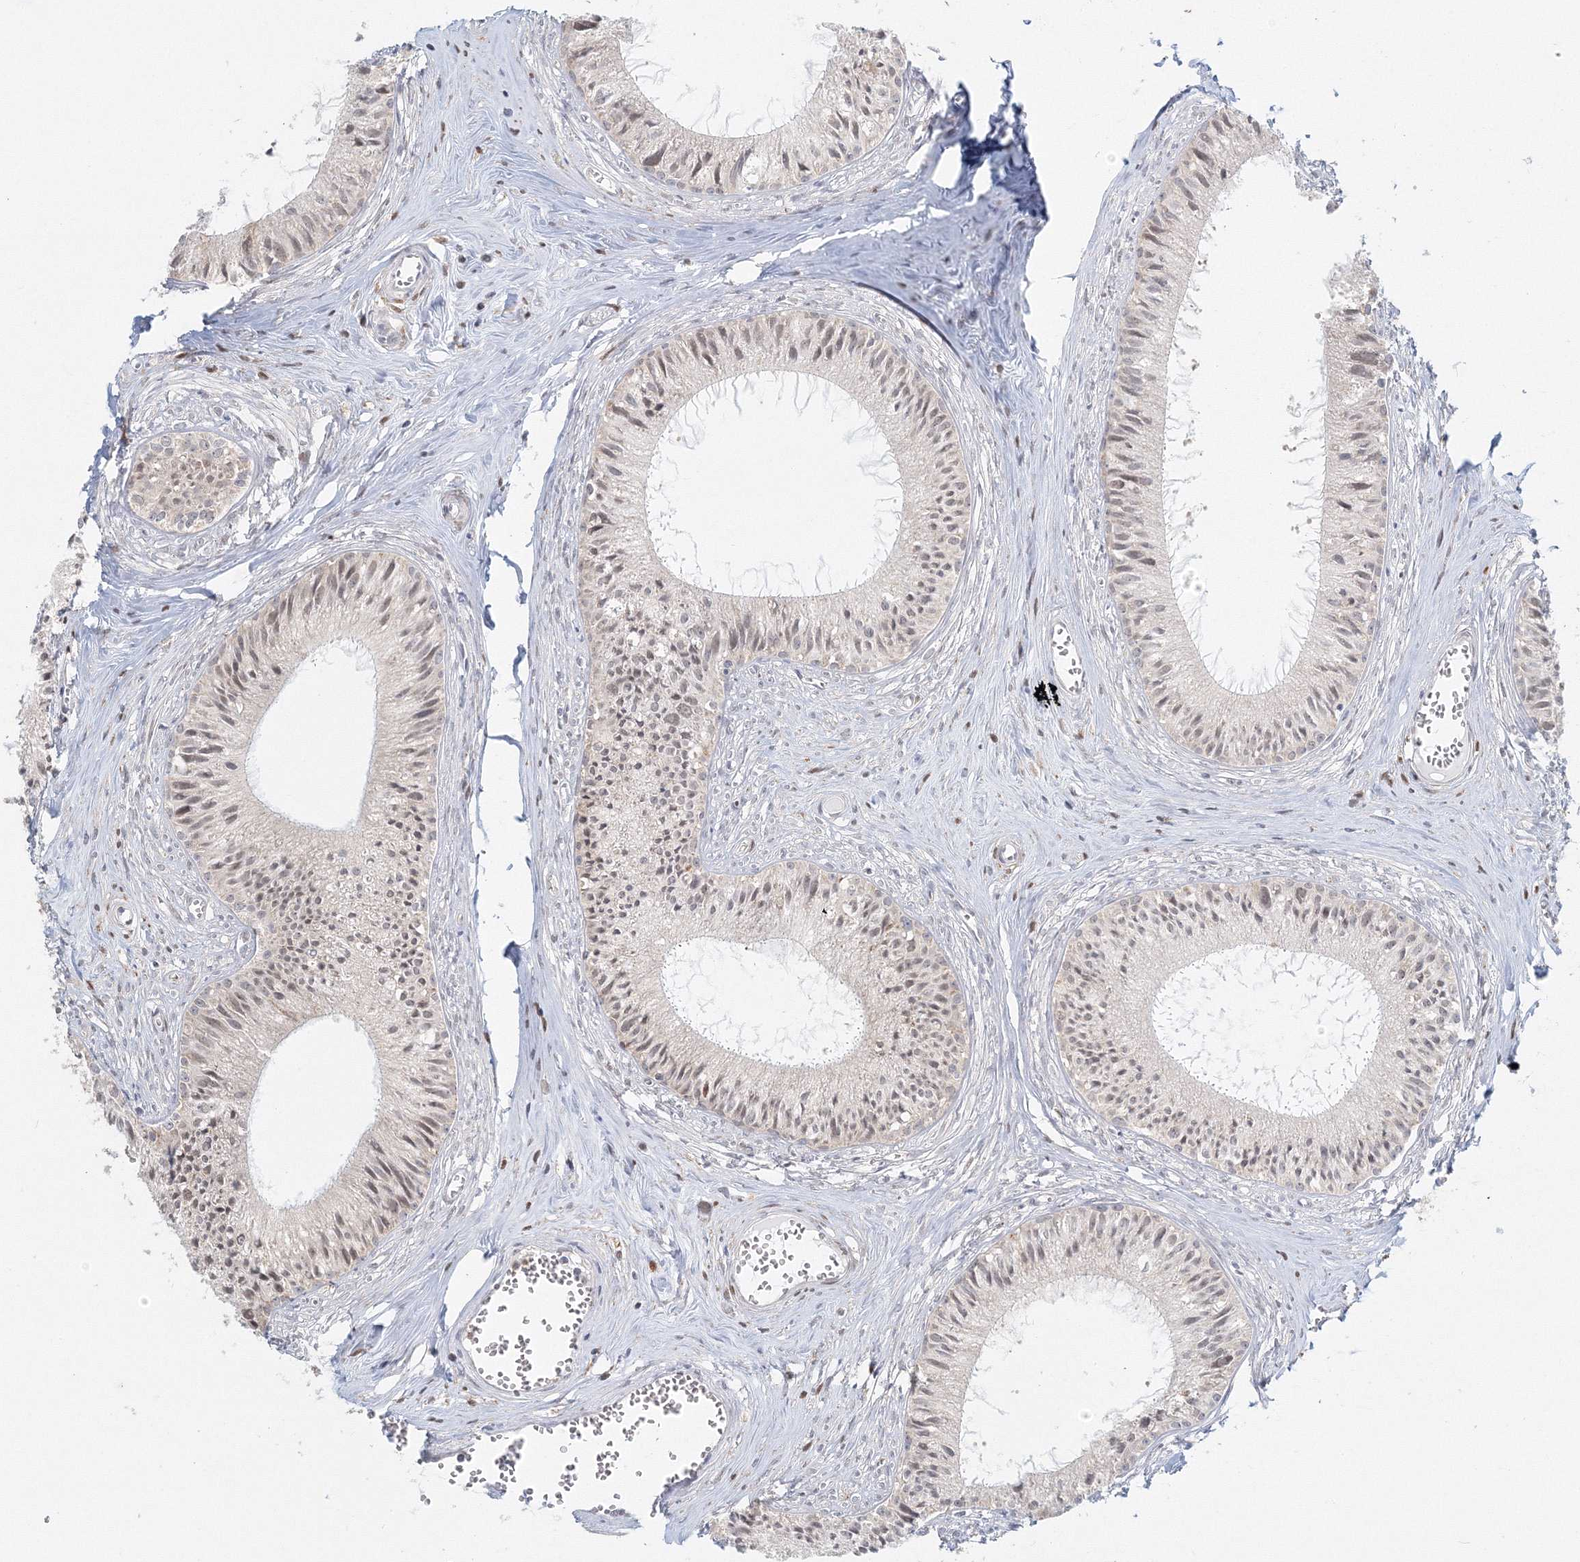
{"staining": {"intensity": "moderate", "quantity": "25%-75%", "location": "nuclear"}, "tissue": "epididymis", "cell_type": "Glandular cells", "image_type": "normal", "snomed": [{"axis": "morphology", "description": "Normal tissue, NOS"}, {"axis": "topography", "description": "Epididymis"}], "caption": "DAB immunohistochemical staining of normal epididymis demonstrates moderate nuclear protein expression in approximately 25%-75% of glandular cells.", "gene": "PSMD6", "patient": {"sex": "male", "age": 36}}